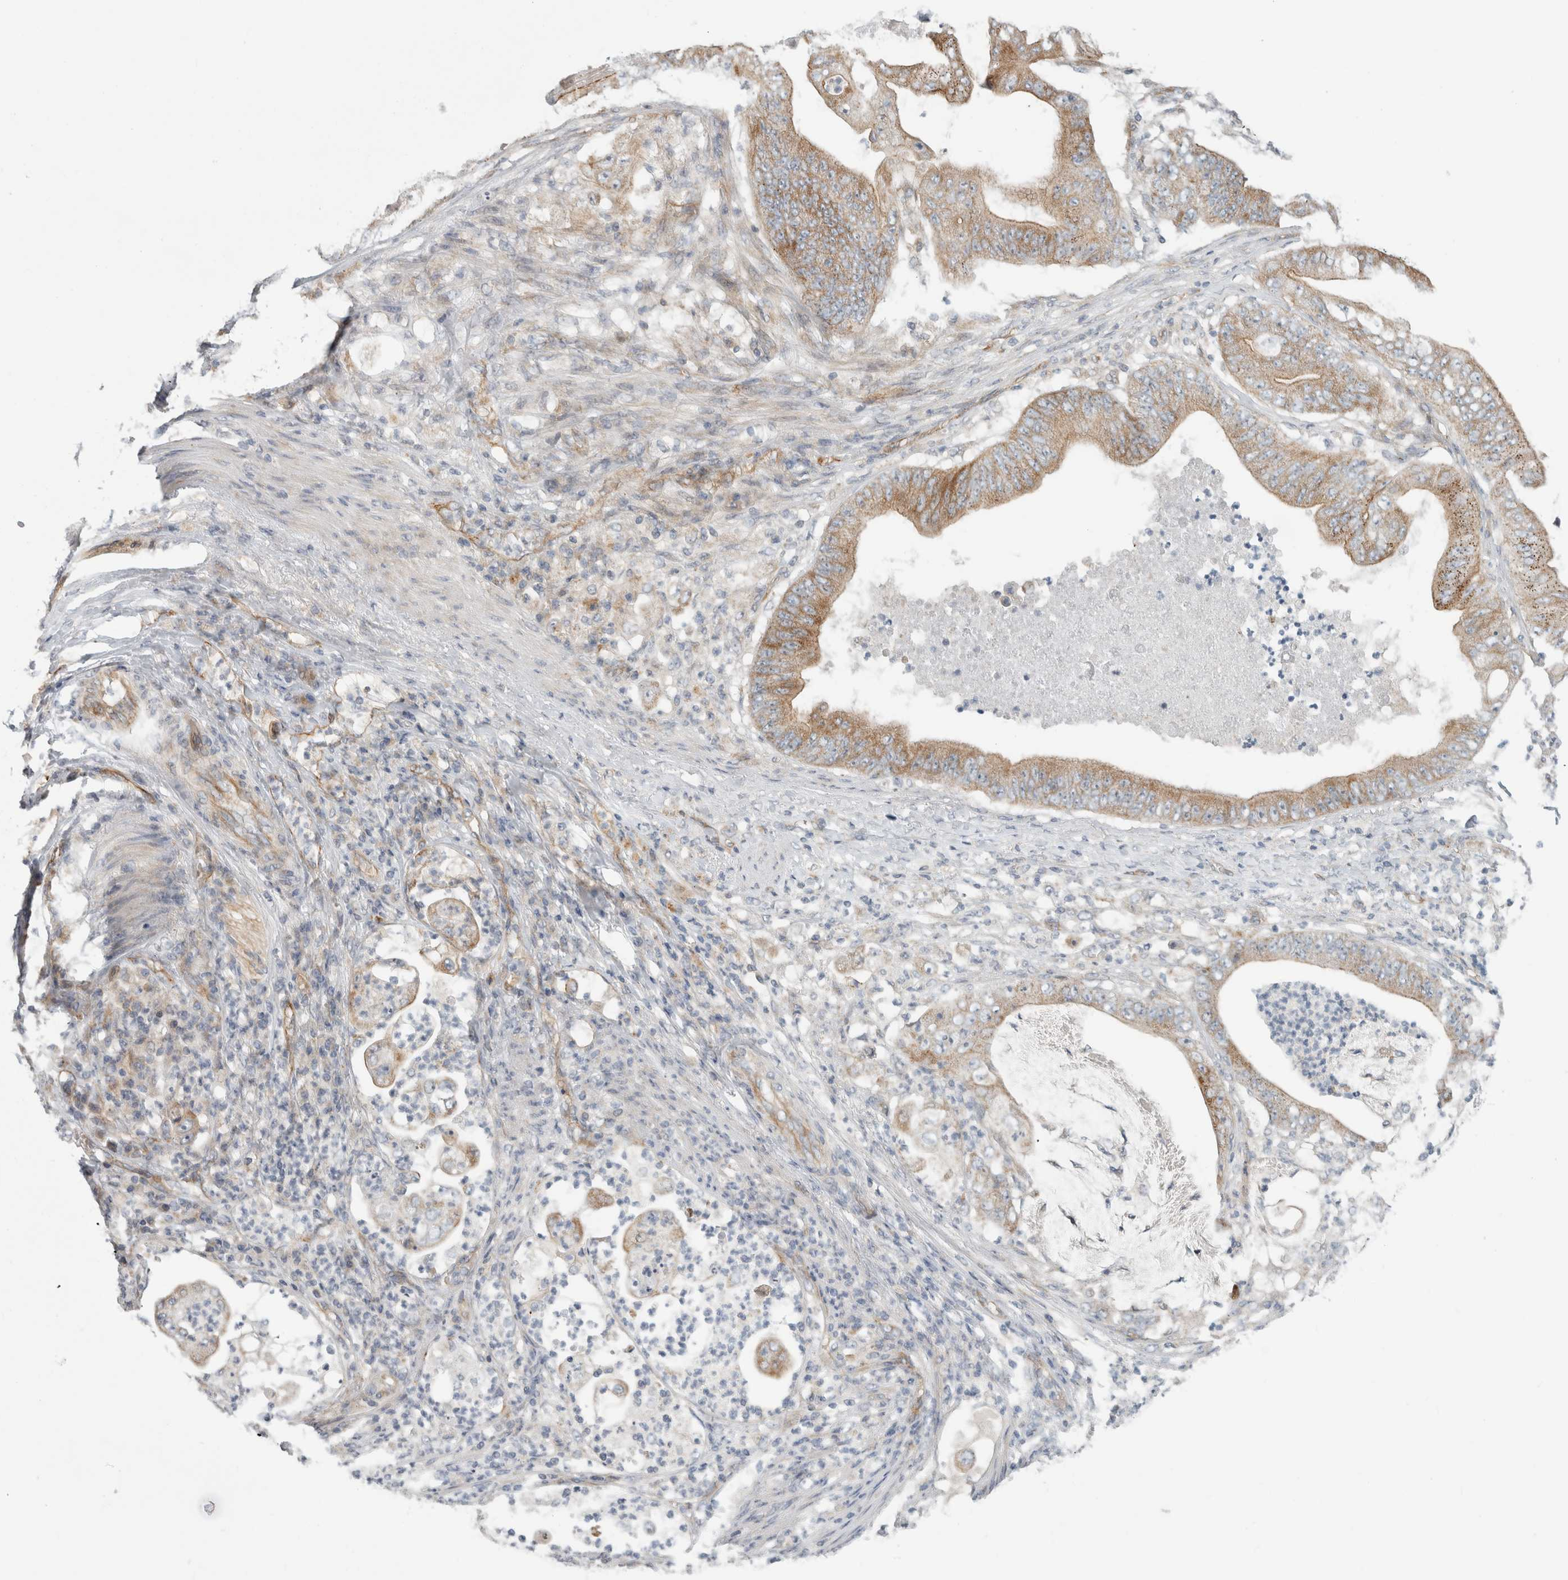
{"staining": {"intensity": "moderate", "quantity": ">75%", "location": "cytoplasmic/membranous"}, "tissue": "stomach cancer", "cell_type": "Tumor cells", "image_type": "cancer", "snomed": [{"axis": "morphology", "description": "Adenocarcinoma, NOS"}, {"axis": "topography", "description": "Stomach"}], "caption": "The histopathology image demonstrates staining of stomach adenocarcinoma, revealing moderate cytoplasmic/membranous protein staining (brown color) within tumor cells. Ihc stains the protein of interest in brown and the nuclei are stained blue.", "gene": "KPNA5", "patient": {"sex": "female", "age": 73}}